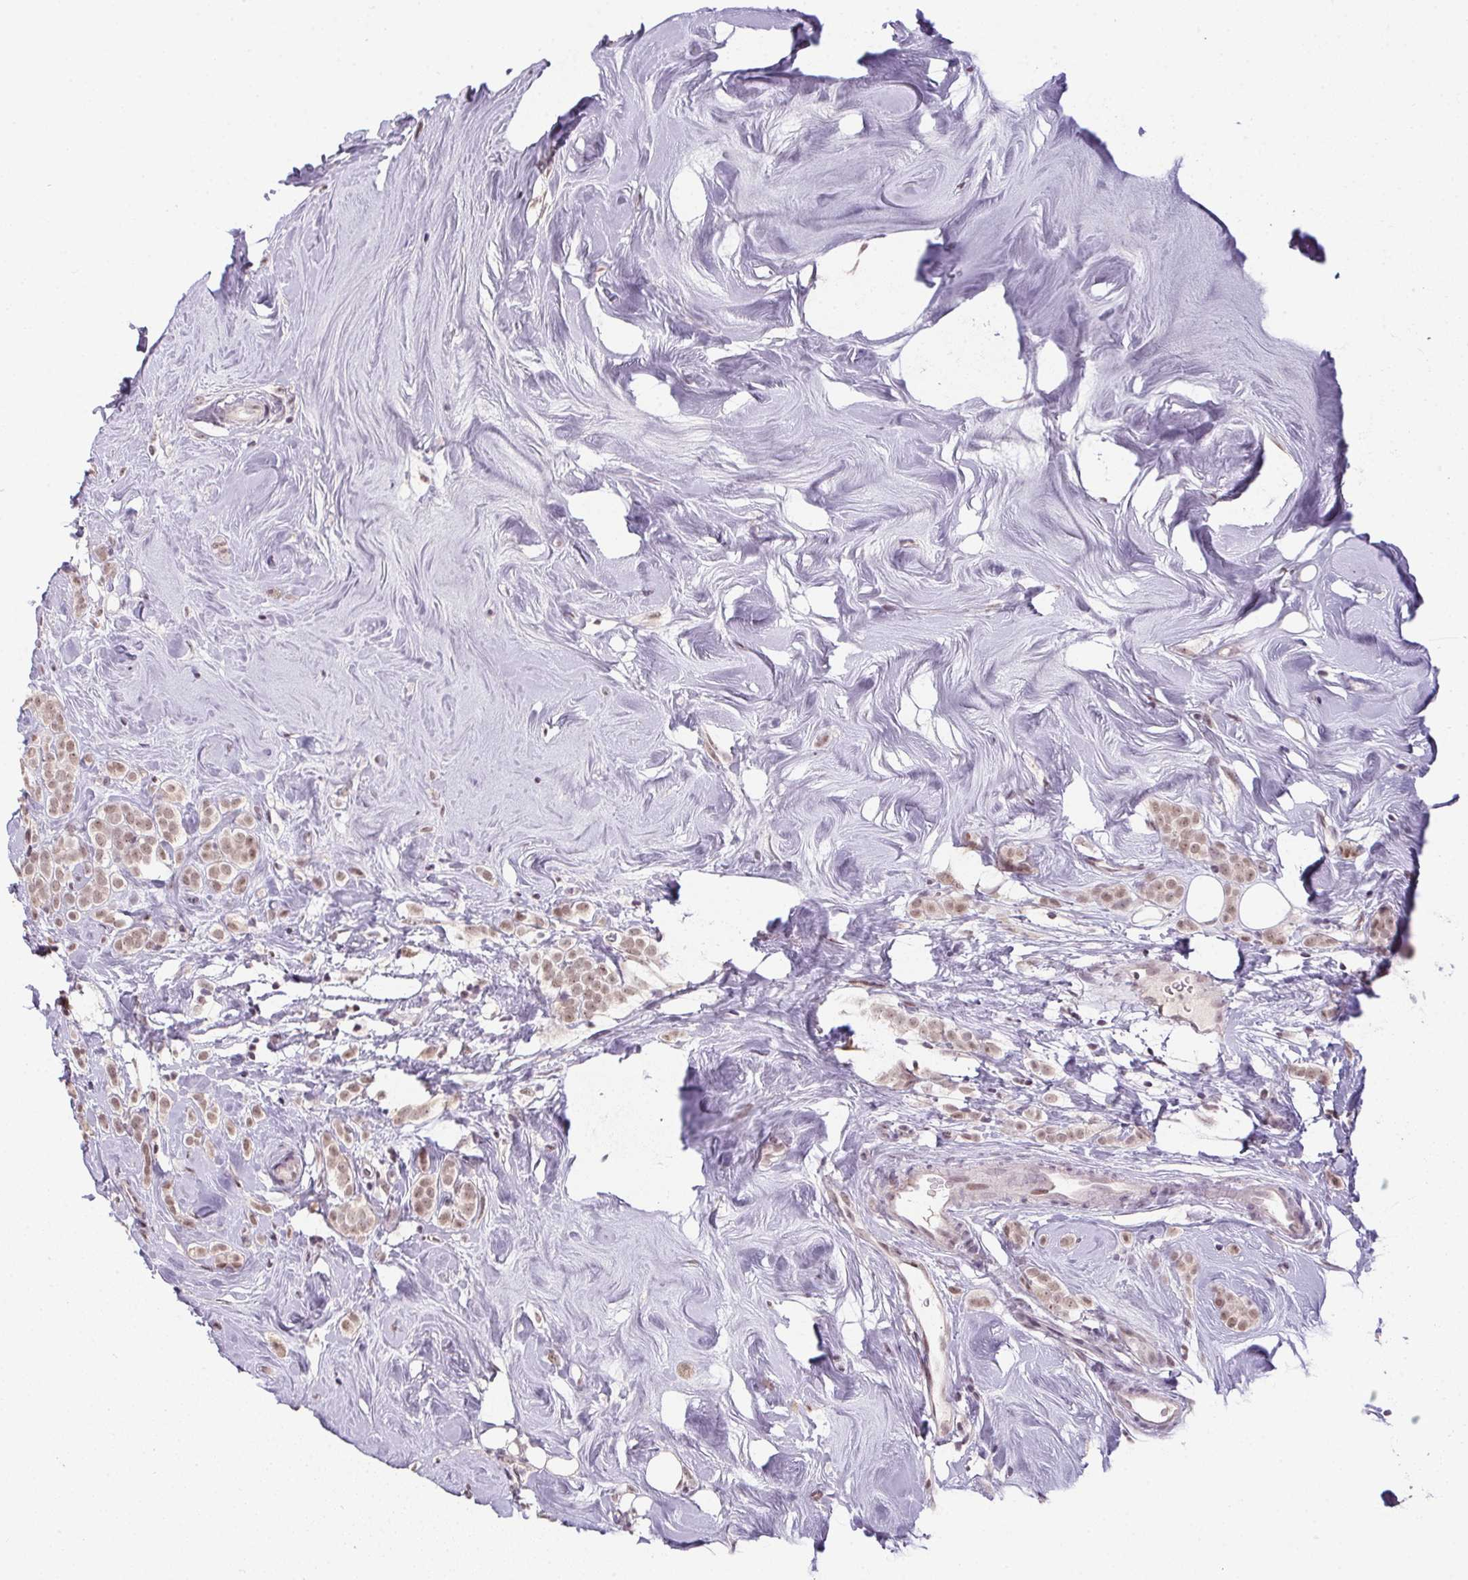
{"staining": {"intensity": "weak", "quantity": ">75%", "location": "nuclear"}, "tissue": "breast cancer", "cell_type": "Tumor cells", "image_type": "cancer", "snomed": [{"axis": "morphology", "description": "Lobular carcinoma"}, {"axis": "topography", "description": "Breast"}], "caption": "Immunohistochemistry (IHC) image of neoplastic tissue: human breast lobular carcinoma stained using immunohistochemistry (IHC) demonstrates low levels of weak protein expression localized specifically in the nuclear of tumor cells, appearing as a nuclear brown color.", "gene": "KDM4D", "patient": {"sex": "female", "age": 49}}